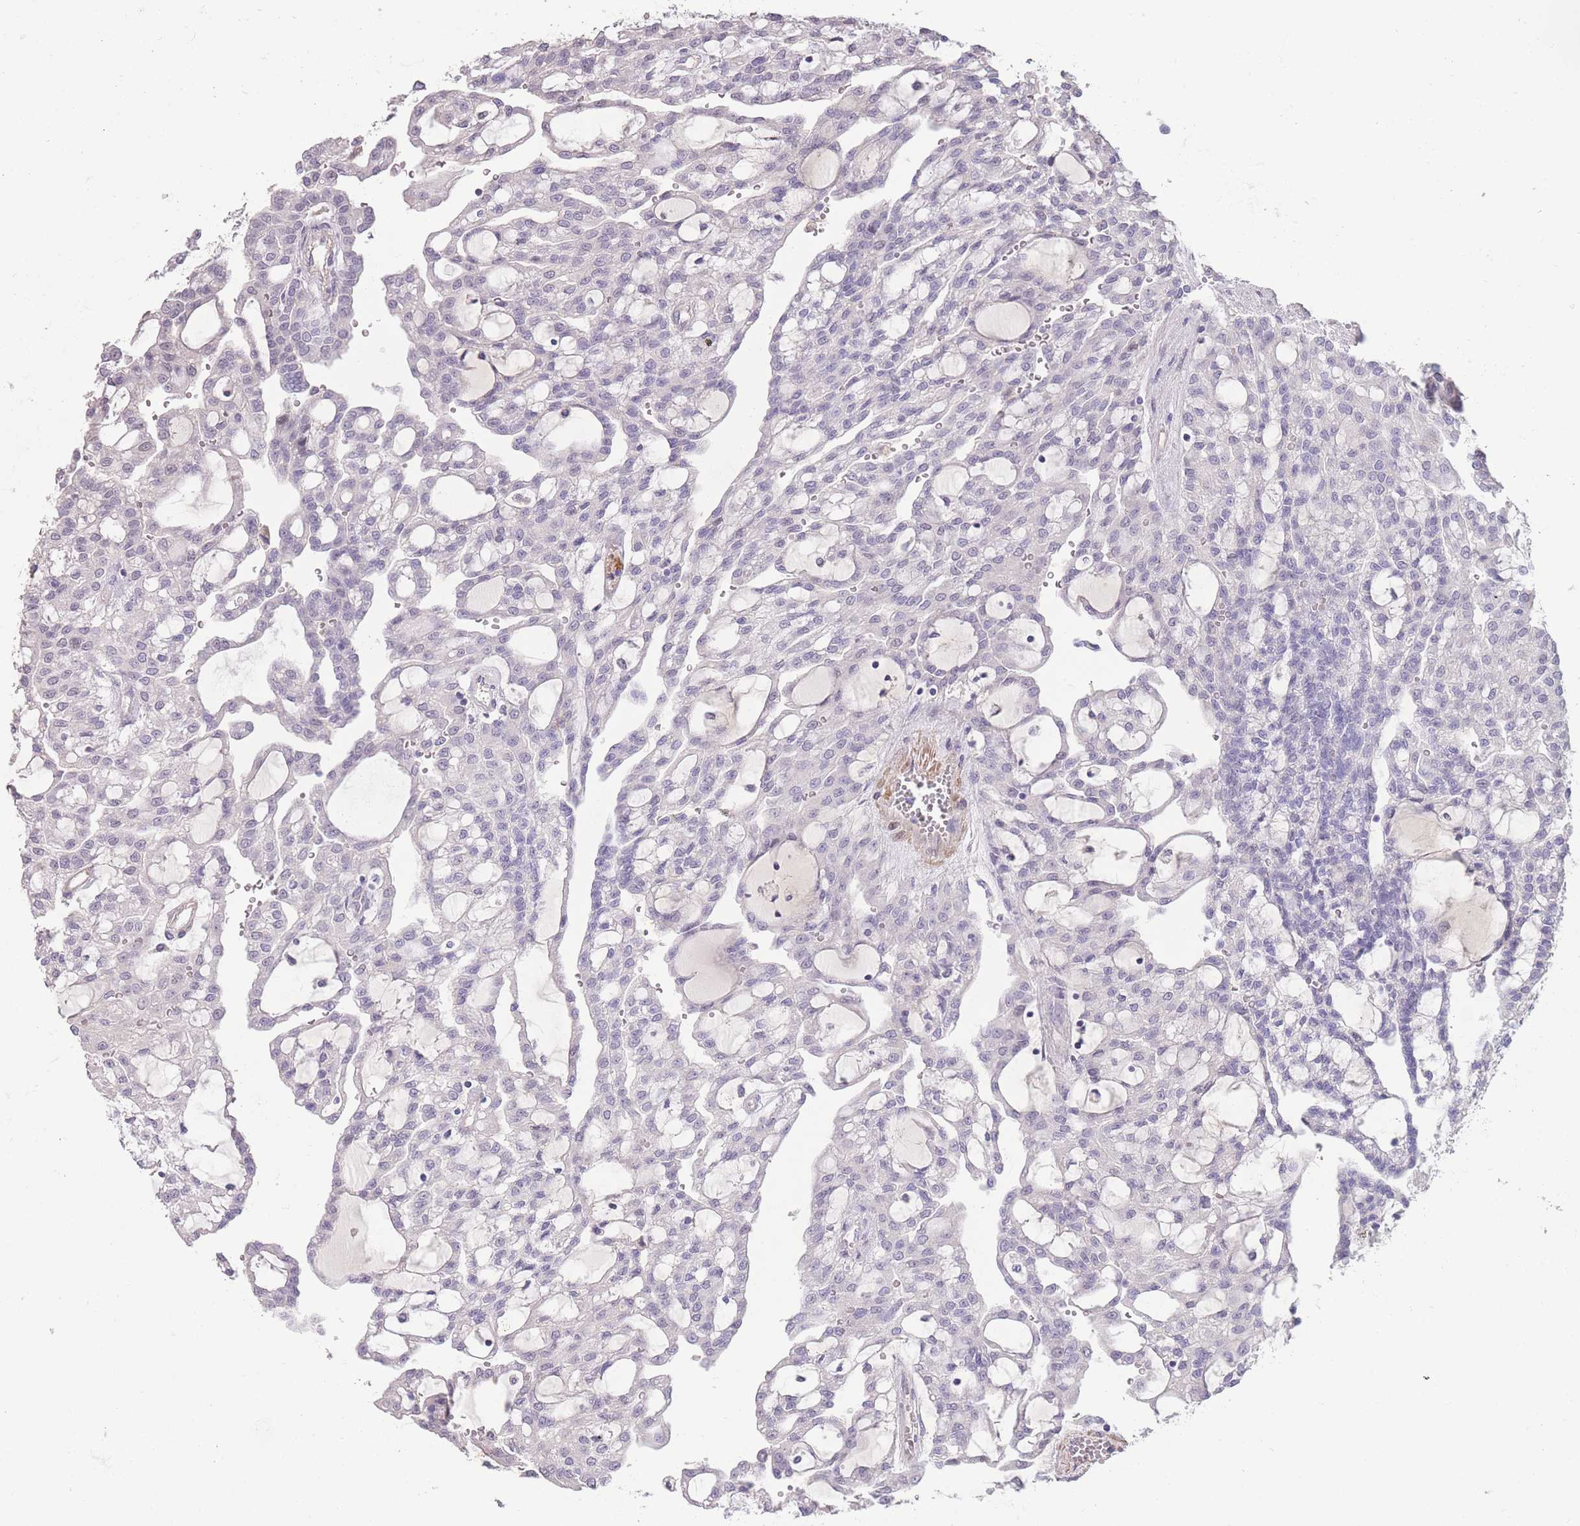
{"staining": {"intensity": "negative", "quantity": "none", "location": "none"}, "tissue": "renal cancer", "cell_type": "Tumor cells", "image_type": "cancer", "snomed": [{"axis": "morphology", "description": "Adenocarcinoma, NOS"}, {"axis": "topography", "description": "Kidney"}], "caption": "An image of human renal cancer is negative for staining in tumor cells. (DAB immunohistochemistry visualized using brightfield microscopy, high magnification).", "gene": "RSPH10B", "patient": {"sex": "male", "age": 63}}